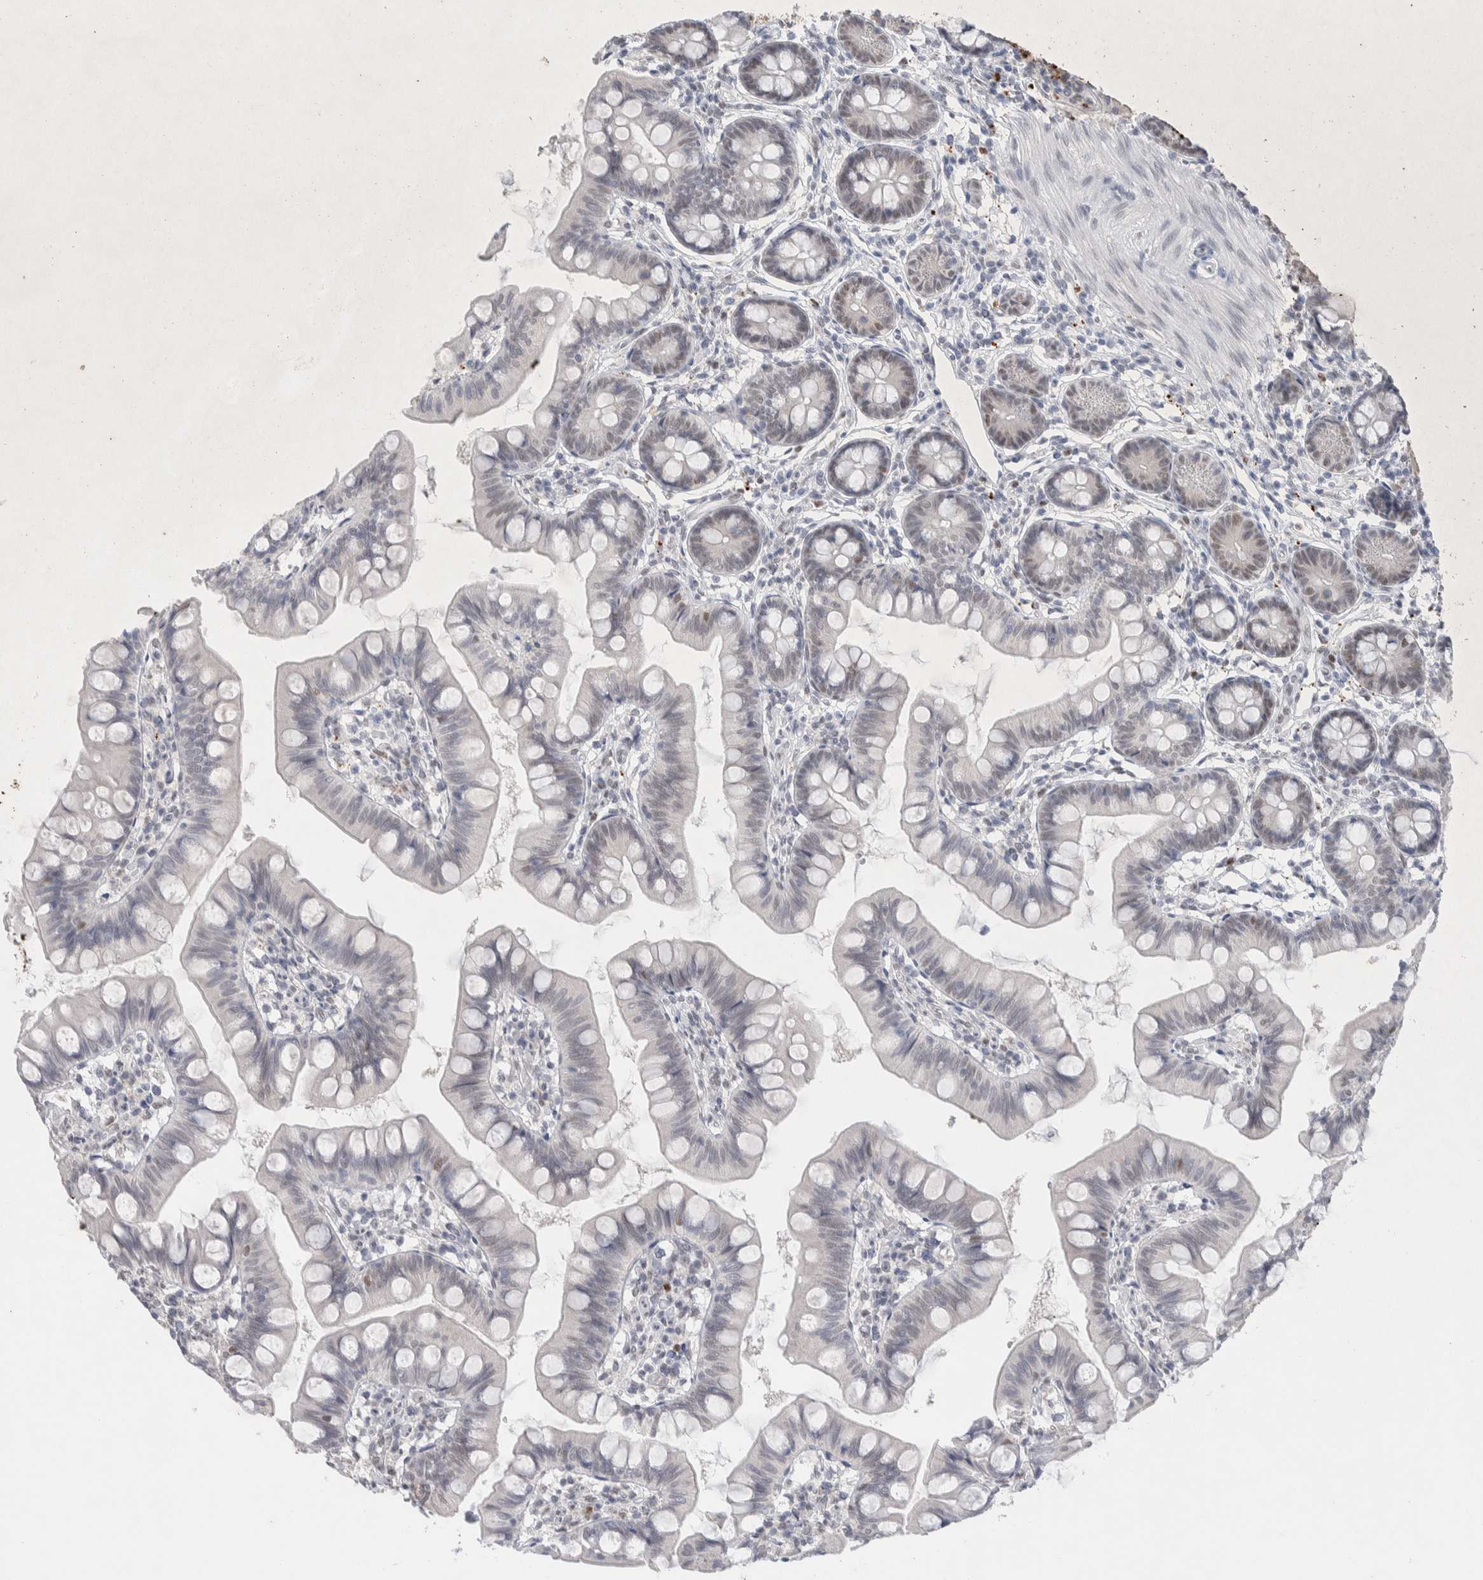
{"staining": {"intensity": "moderate", "quantity": "<25%", "location": "cytoplasmic/membranous"}, "tissue": "small intestine", "cell_type": "Glandular cells", "image_type": "normal", "snomed": [{"axis": "morphology", "description": "Normal tissue, NOS"}, {"axis": "topography", "description": "Small intestine"}], "caption": "Brown immunohistochemical staining in benign small intestine shows moderate cytoplasmic/membranous positivity in about <25% of glandular cells. Nuclei are stained in blue.", "gene": "PRMT1", "patient": {"sex": "male", "age": 7}}